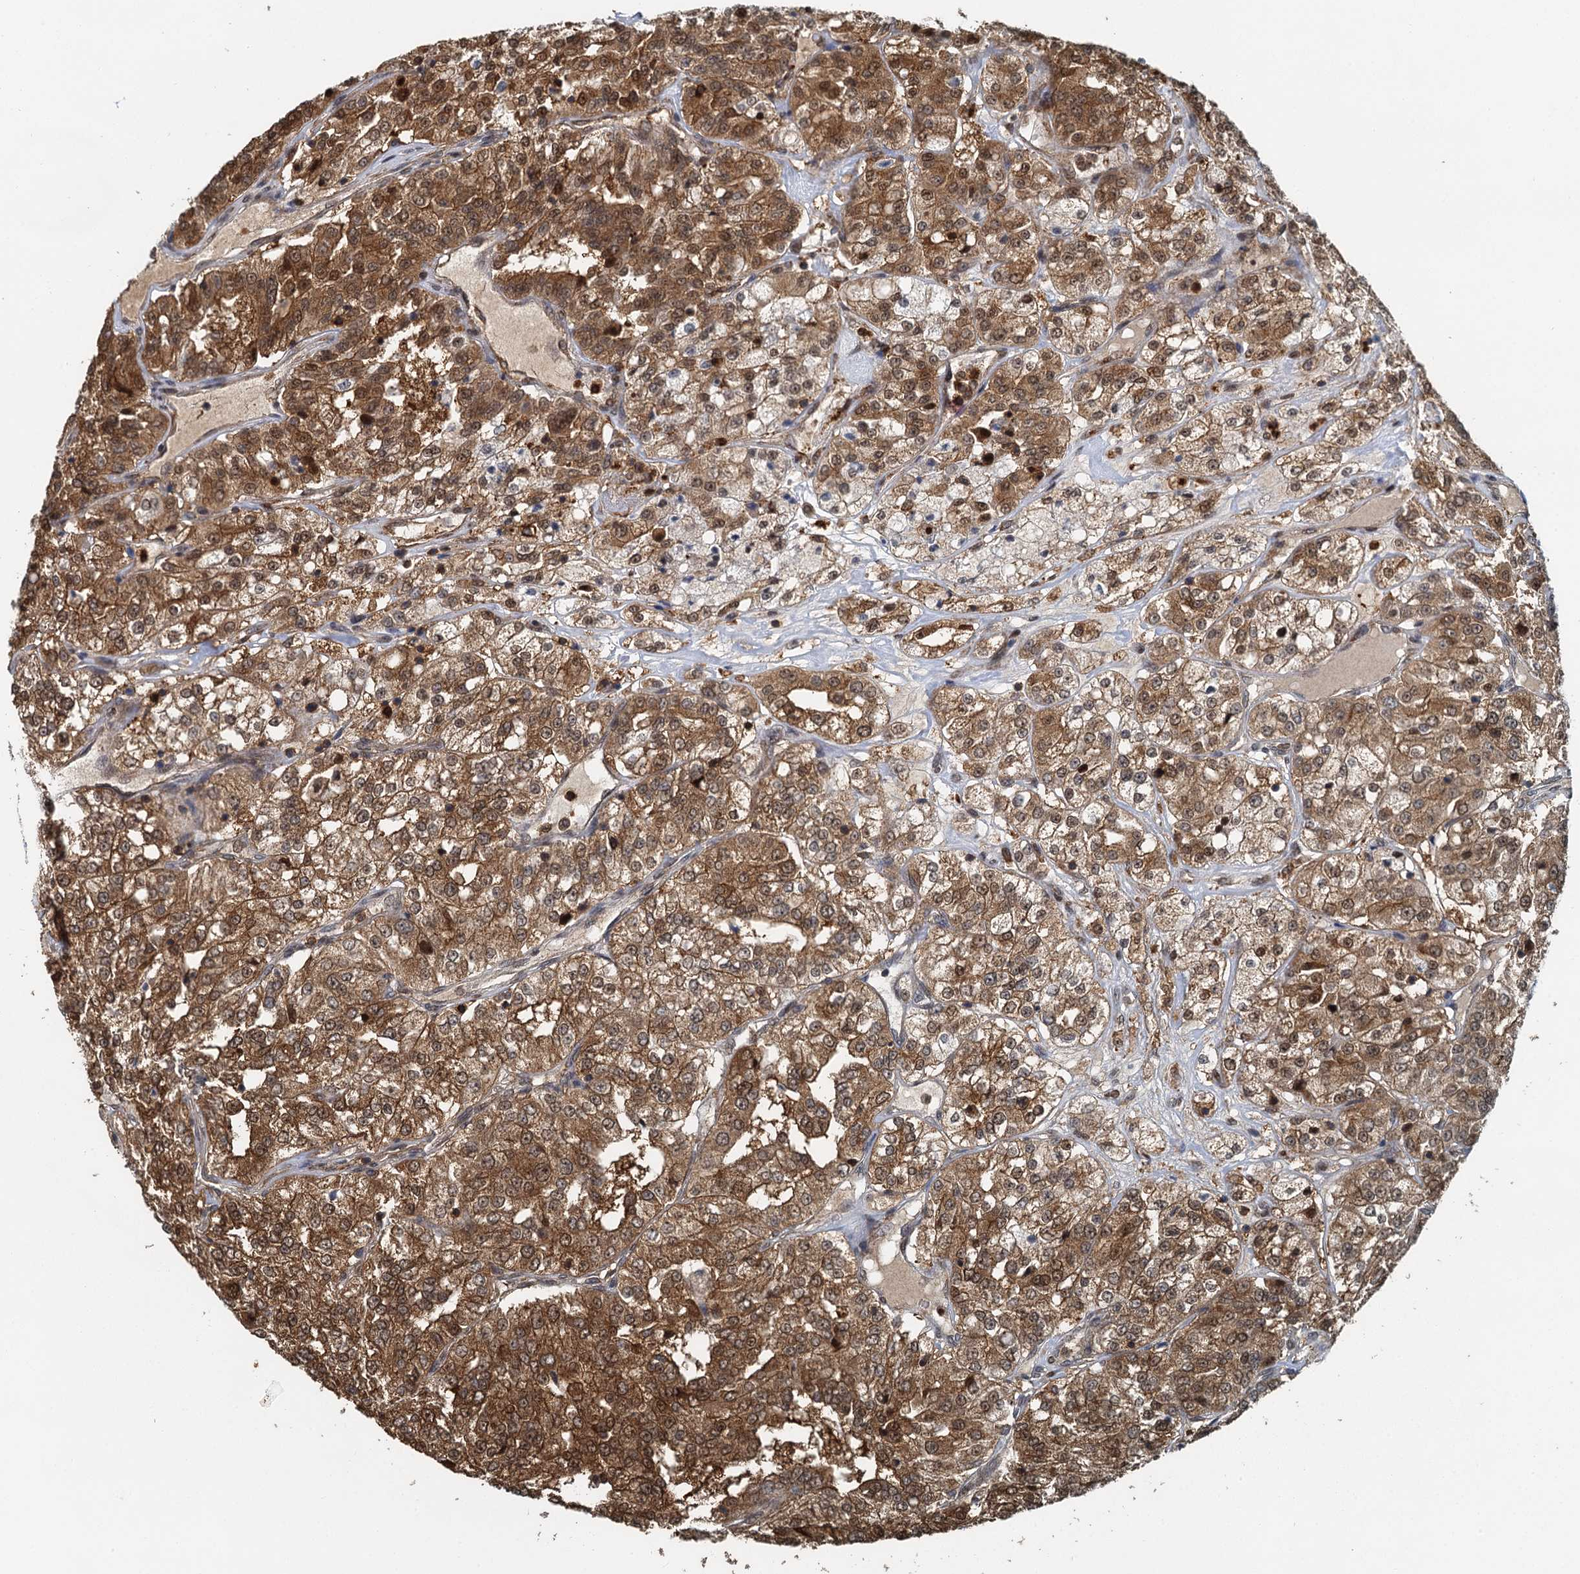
{"staining": {"intensity": "strong", "quantity": ">75%", "location": "cytoplasmic/membranous,nuclear"}, "tissue": "renal cancer", "cell_type": "Tumor cells", "image_type": "cancer", "snomed": [{"axis": "morphology", "description": "Adenocarcinoma, NOS"}, {"axis": "topography", "description": "Kidney"}], "caption": "Renal cancer (adenocarcinoma) was stained to show a protein in brown. There is high levels of strong cytoplasmic/membranous and nuclear staining in approximately >75% of tumor cells.", "gene": "GPI", "patient": {"sex": "female", "age": 63}}